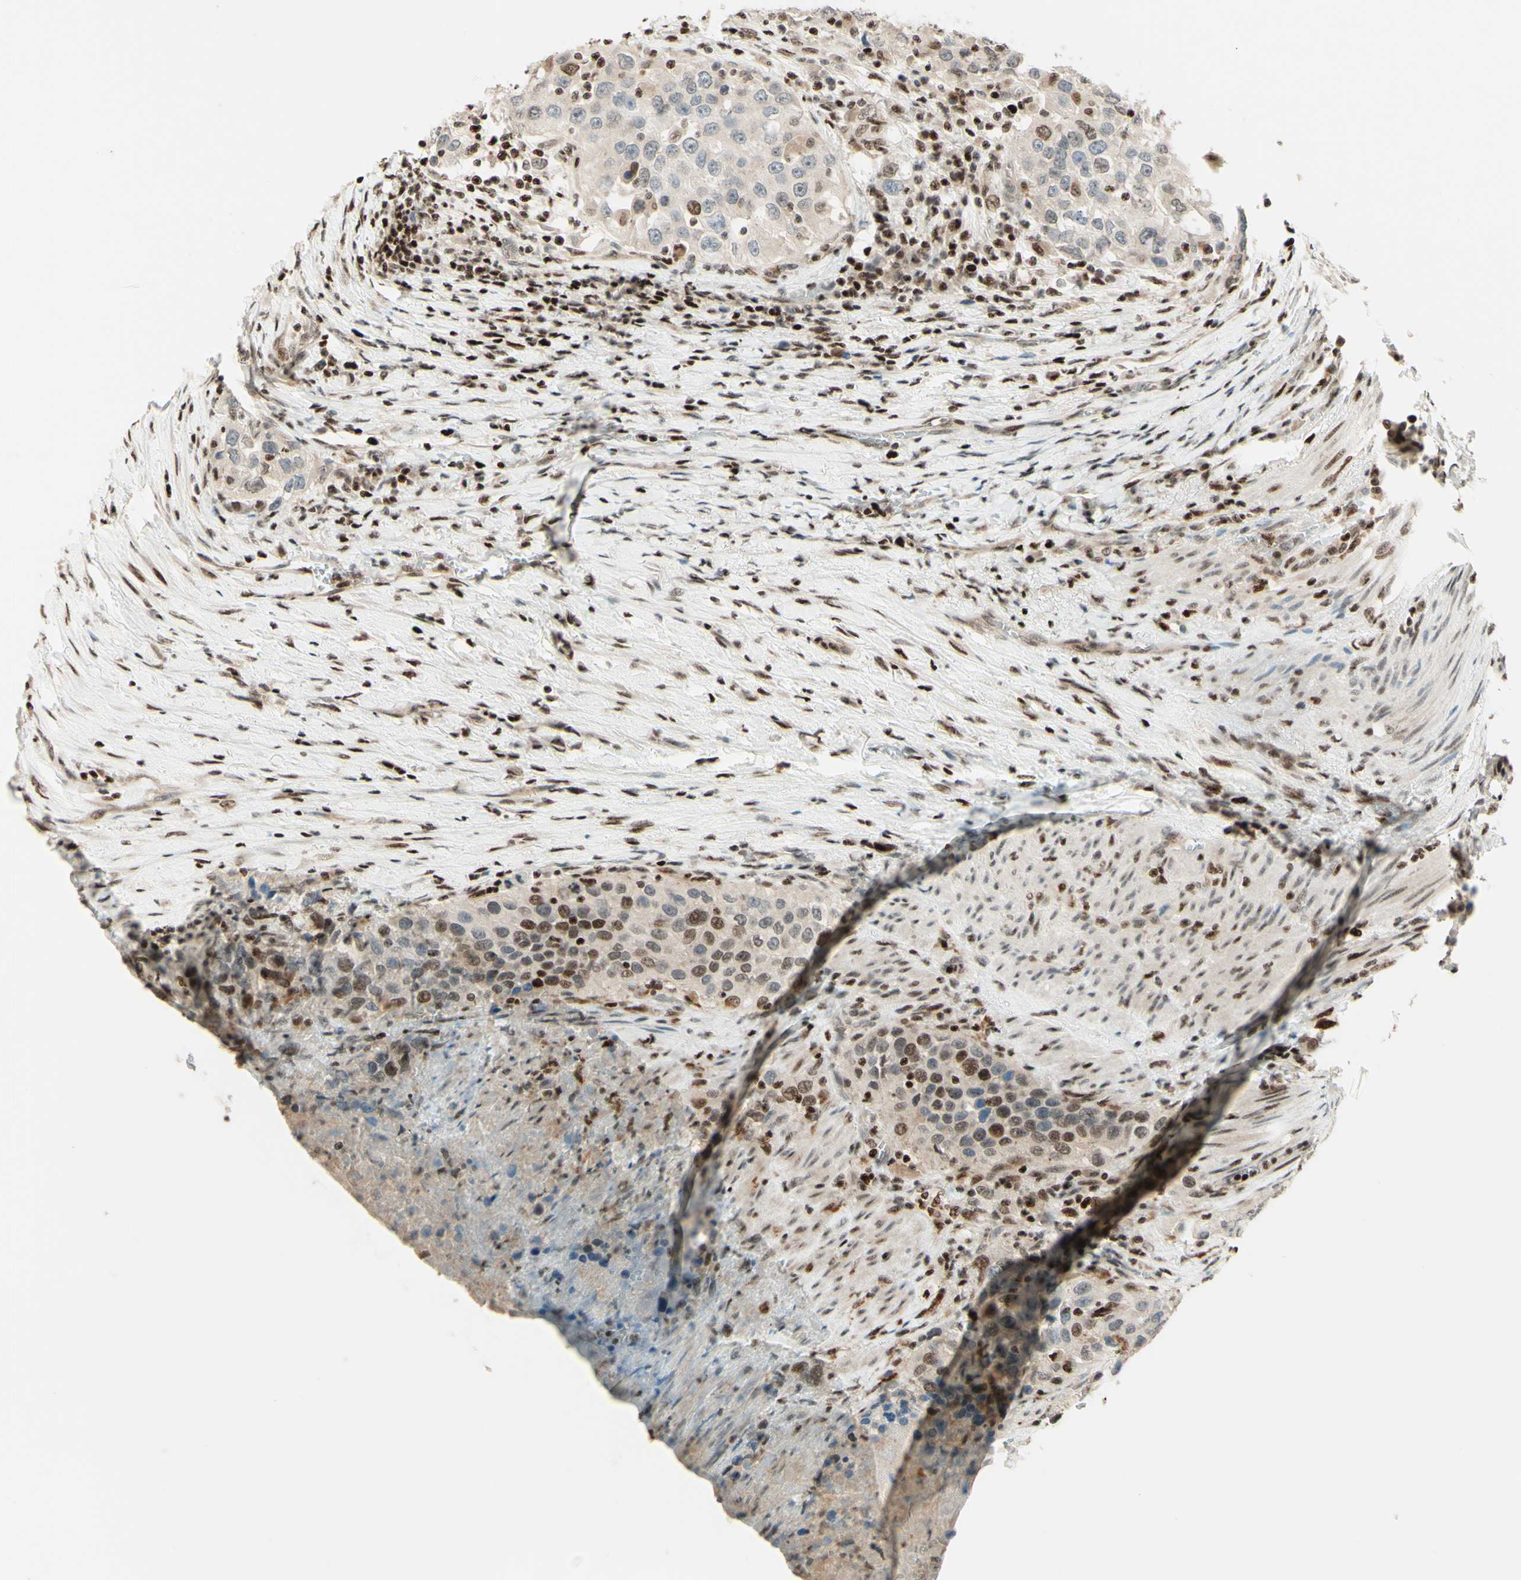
{"staining": {"intensity": "weak", "quantity": ">75%", "location": "cytoplasmic/membranous,nuclear"}, "tissue": "urothelial cancer", "cell_type": "Tumor cells", "image_type": "cancer", "snomed": [{"axis": "morphology", "description": "Urothelial carcinoma, High grade"}, {"axis": "topography", "description": "Urinary bladder"}], "caption": "This is an image of immunohistochemistry staining of urothelial cancer, which shows weak expression in the cytoplasmic/membranous and nuclear of tumor cells.", "gene": "CDKL5", "patient": {"sex": "female", "age": 80}}